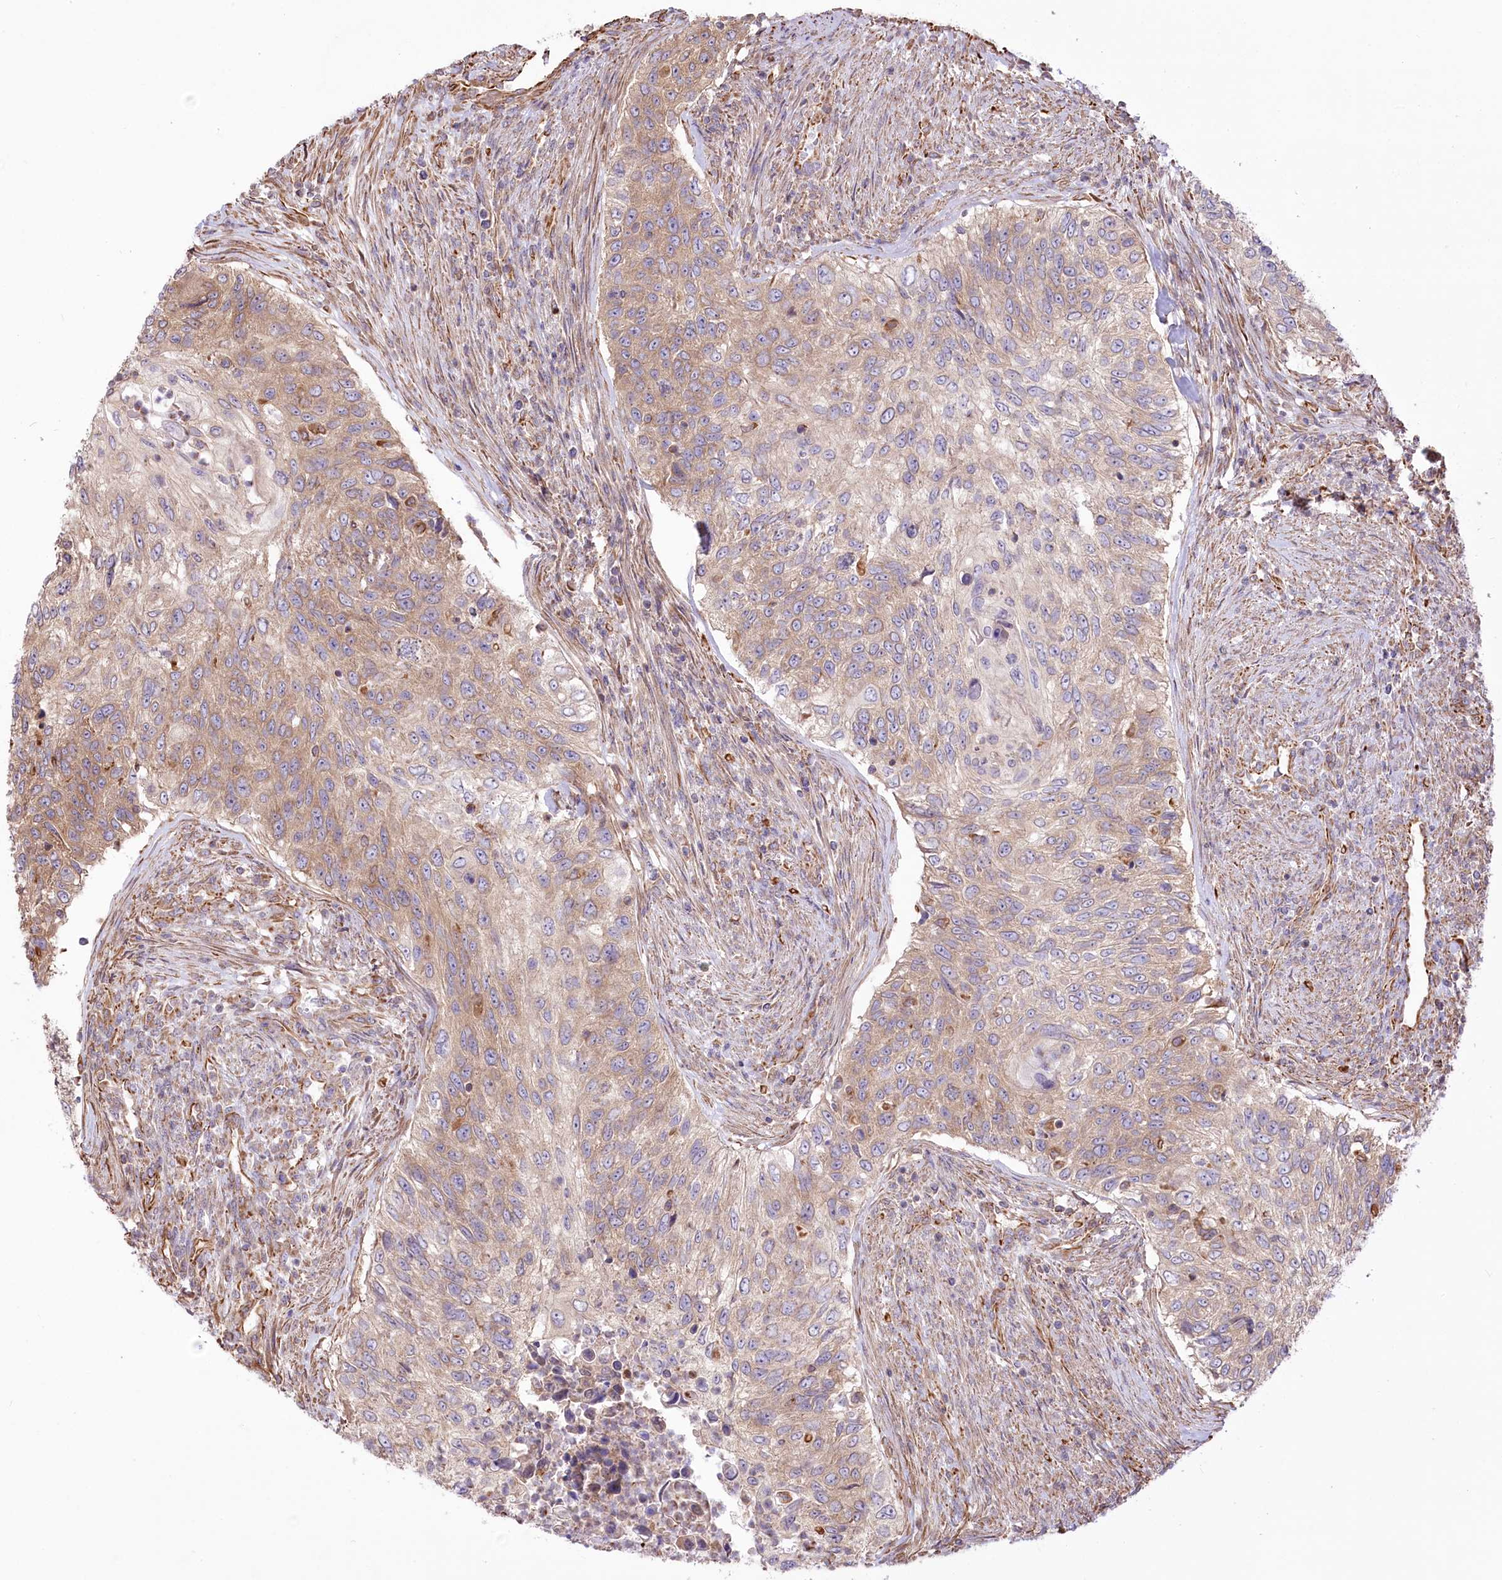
{"staining": {"intensity": "weak", "quantity": "<25%", "location": "cytoplasmic/membranous"}, "tissue": "urothelial cancer", "cell_type": "Tumor cells", "image_type": "cancer", "snomed": [{"axis": "morphology", "description": "Urothelial carcinoma, High grade"}, {"axis": "topography", "description": "Urinary bladder"}], "caption": "Immunohistochemistry of urothelial cancer exhibits no expression in tumor cells.", "gene": "TTC1", "patient": {"sex": "female", "age": 60}}